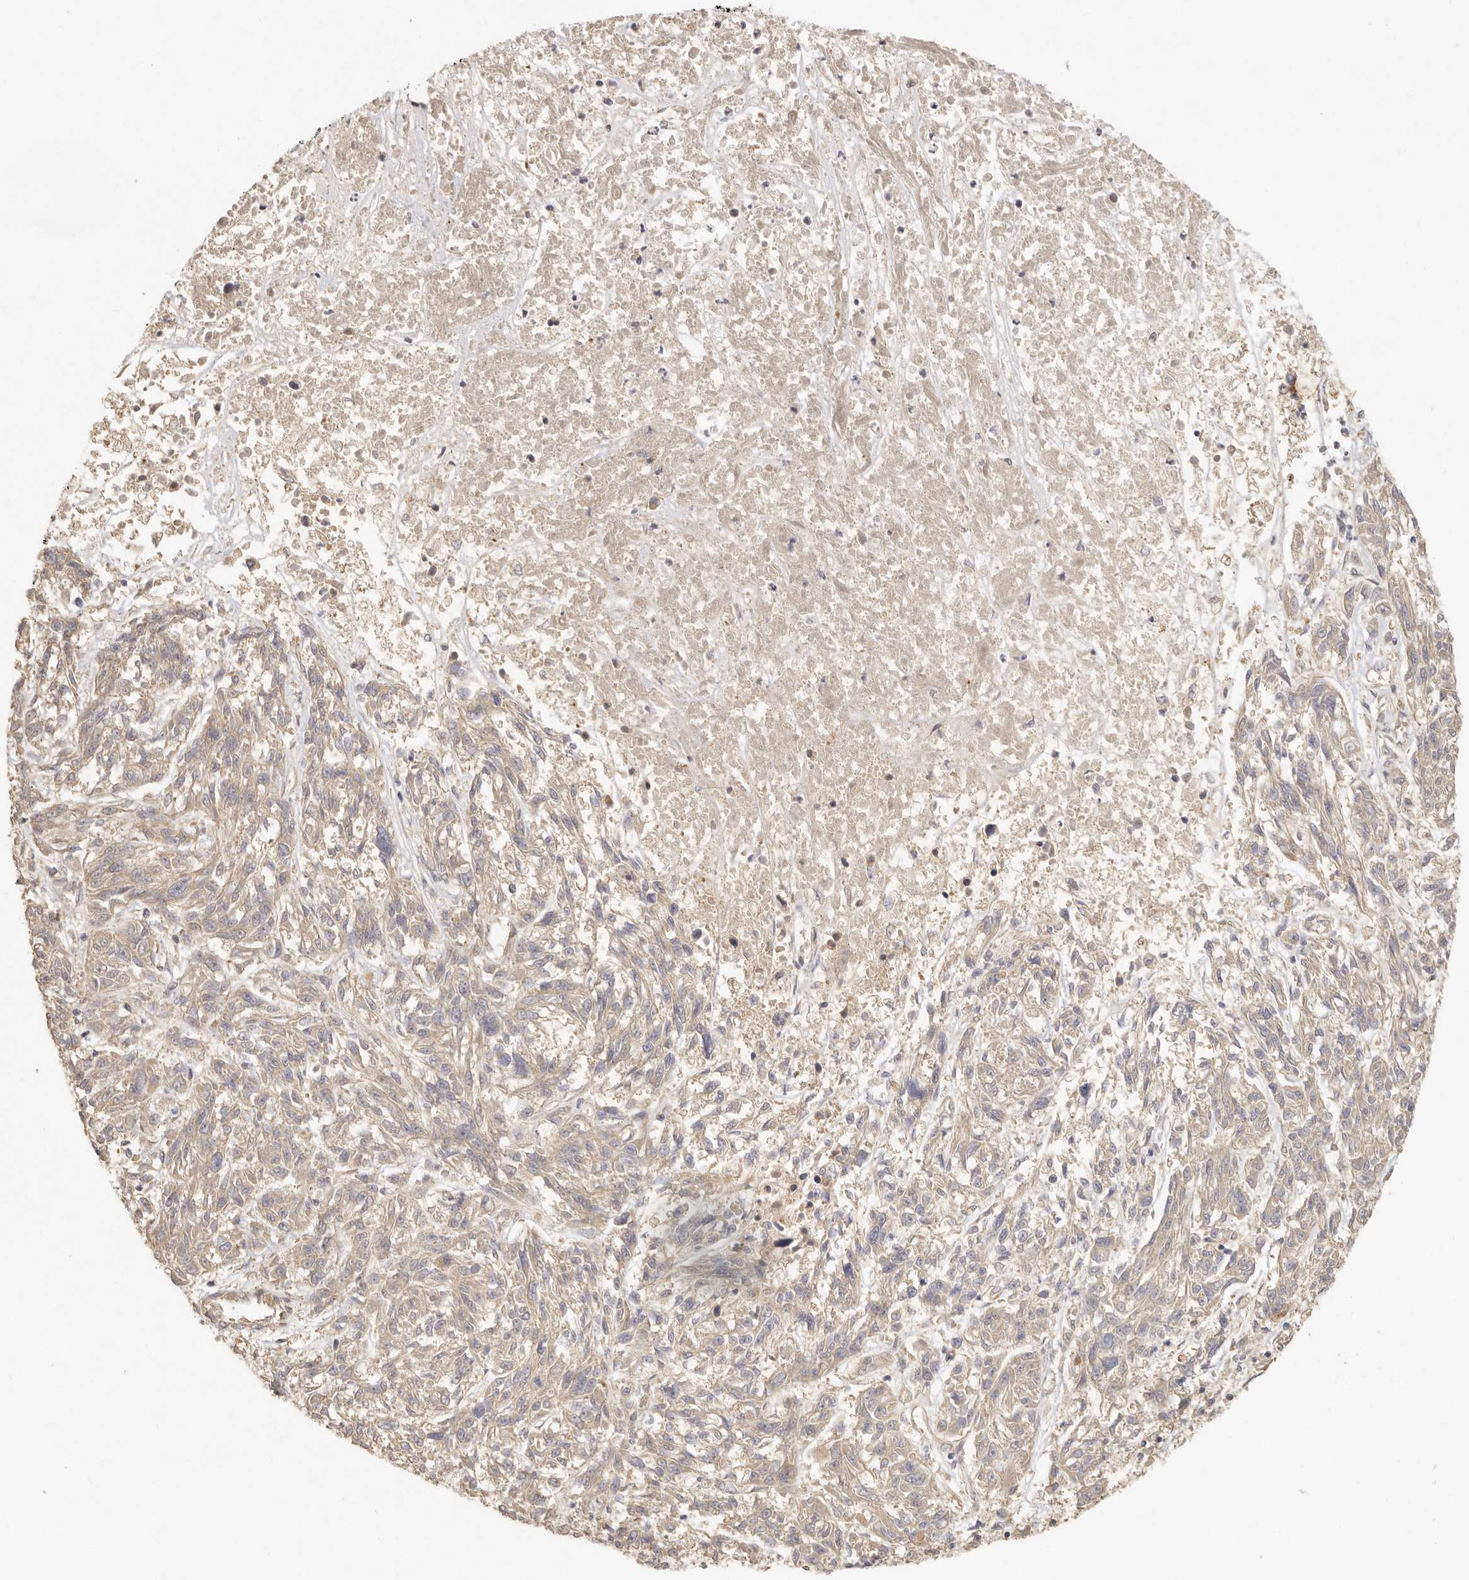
{"staining": {"intensity": "weak", "quantity": ">75%", "location": "cytoplasmic/membranous"}, "tissue": "melanoma", "cell_type": "Tumor cells", "image_type": "cancer", "snomed": [{"axis": "morphology", "description": "Malignant melanoma, NOS"}, {"axis": "topography", "description": "Skin"}], "caption": "IHC (DAB (3,3'-diaminobenzidine)) staining of melanoma exhibits weak cytoplasmic/membranous protein expression in about >75% of tumor cells.", "gene": "VIPR1", "patient": {"sex": "male", "age": 53}}